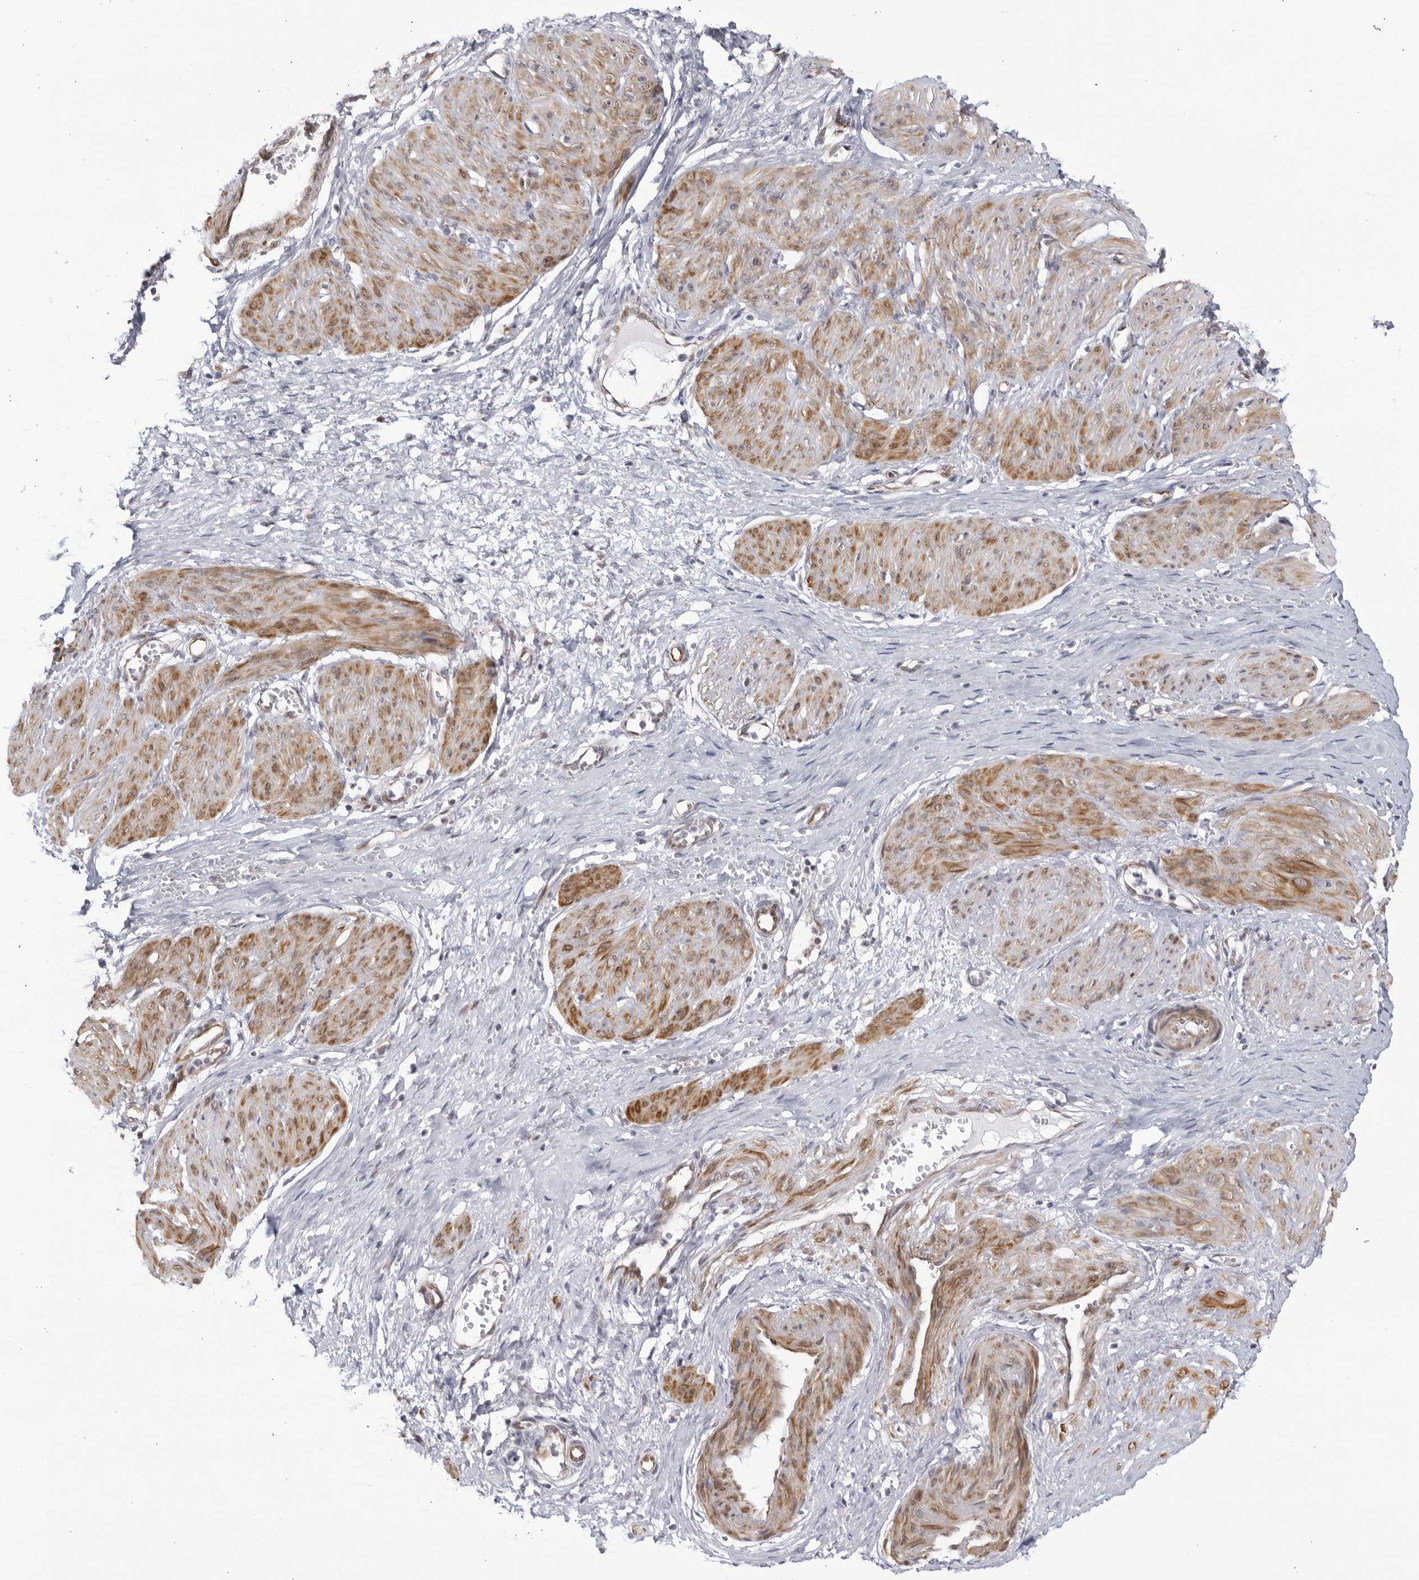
{"staining": {"intensity": "moderate", "quantity": ">75%", "location": "cytoplasmic/membranous"}, "tissue": "smooth muscle", "cell_type": "Smooth muscle cells", "image_type": "normal", "snomed": [{"axis": "morphology", "description": "Normal tissue, NOS"}, {"axis": "topography", "description": "Endometrium"}], "caption": "Immunohistochemistry (IHC) photomicrograph of normal smooth muscle: smooth muscle stained using immunohistochemistry (IHC) reveals medium levels of moderate protein expression localized specifically in the cytoplasmic/membranous of smooth muscle cells, appearing as a cytoplasmic/membranous brown color.", "gene": "CNBD1", "patient": {"sex": "female", "age": 33}}